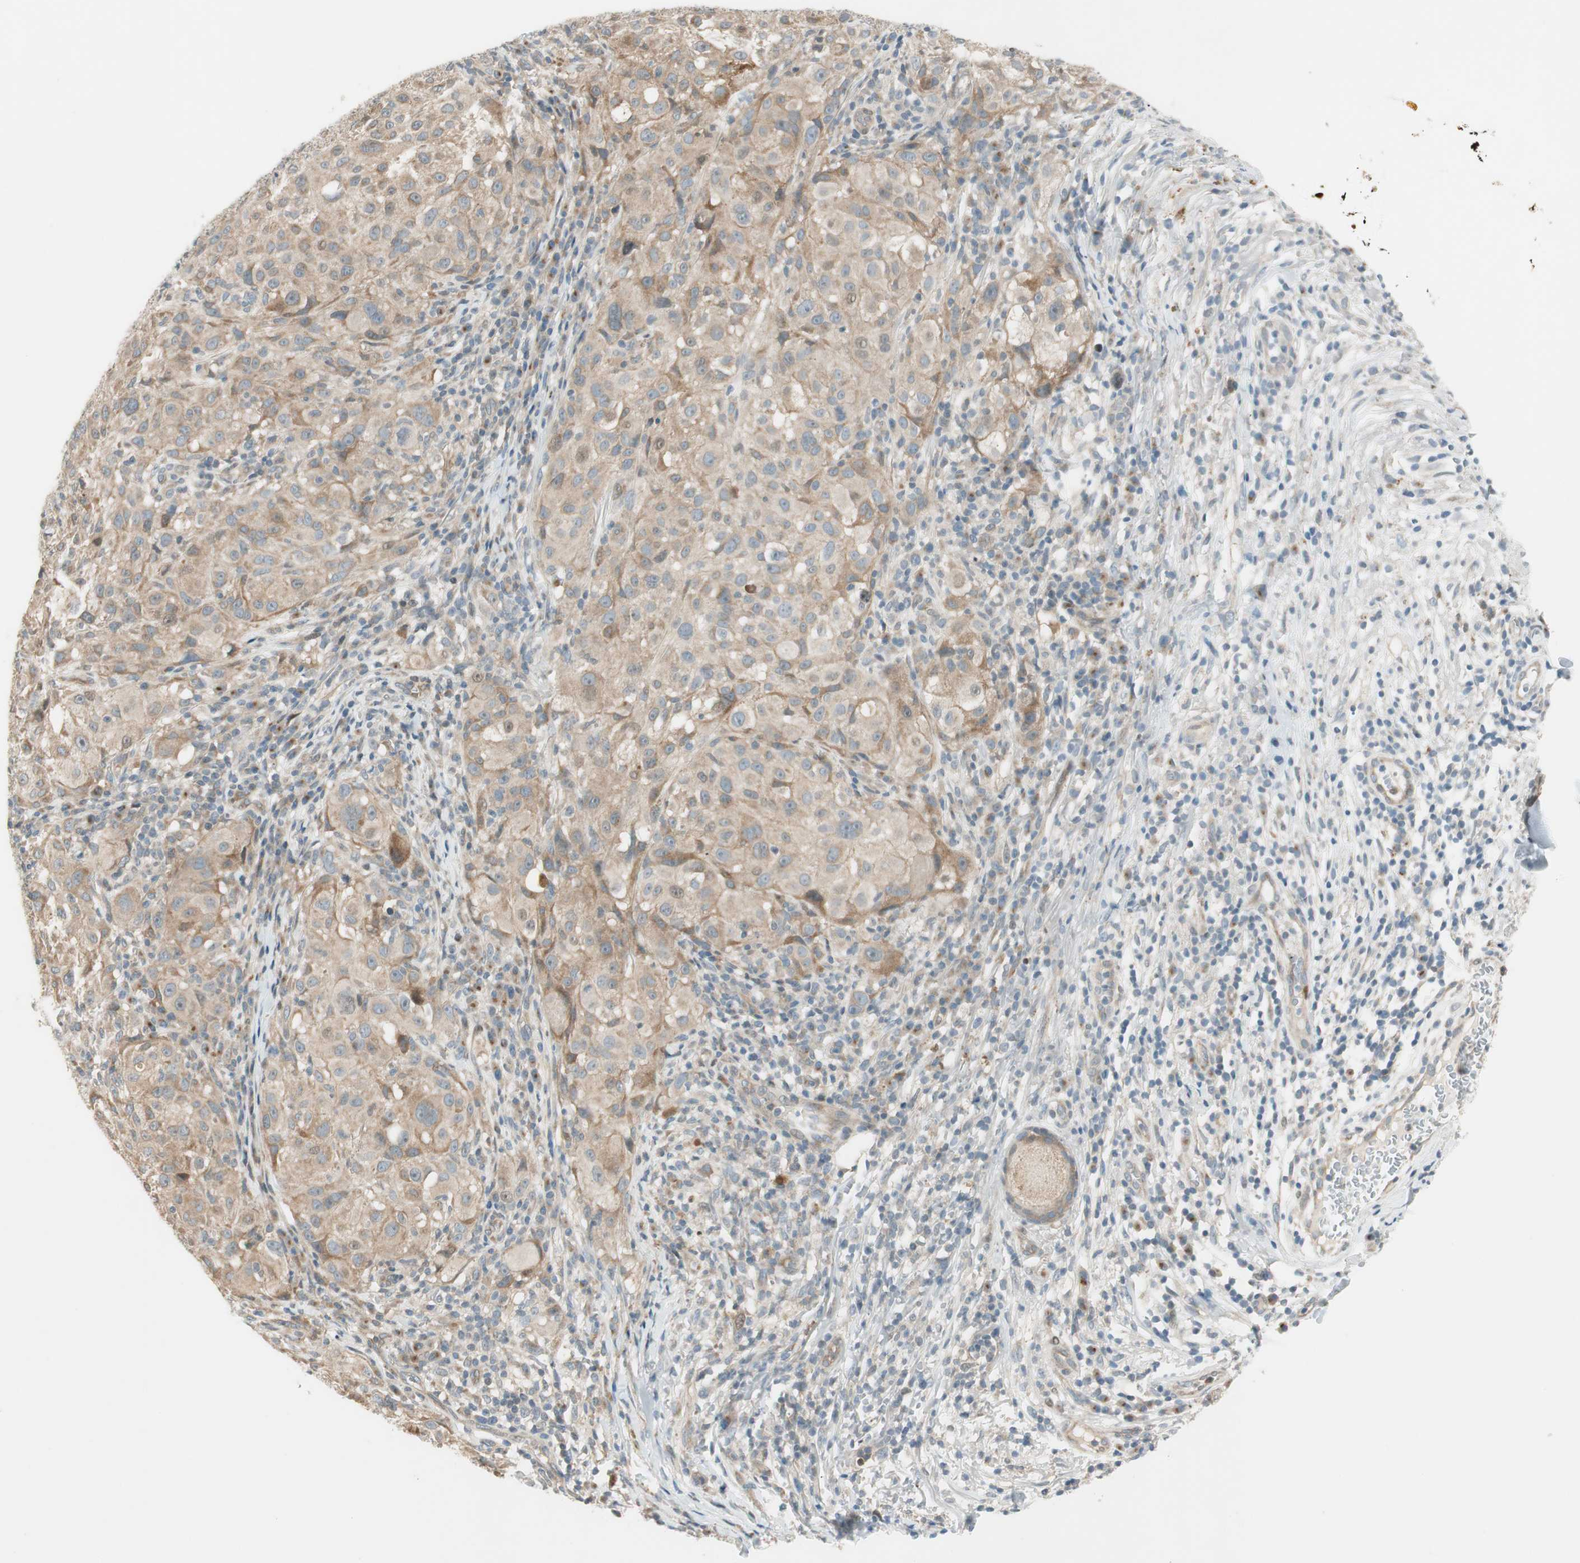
{"staining": {"intensity": "weak", "quantity": ">75%", "location": "cytoplasmic/membranous"}, "tissue": "melanoma", "cell_type": "Tumor cells", "image_type": "cancer", "snomed": [{"axis": "morphology", "description": "Necrosis, NOS"}, {"axis": "morphology", "description": "Malignant melanoma, NOS"}, {"axis": "topography", "description": "Skin"}], "caption": "Malignant melanoma stained with immunohistochemistry shows weak cytoplasmic/membranous expression in about >75% of tumor cells. (IHC, brightfield microscopy, high magnification).", "gene": "CGRRF1", "patient": {"sex": "female", "age": 87}}